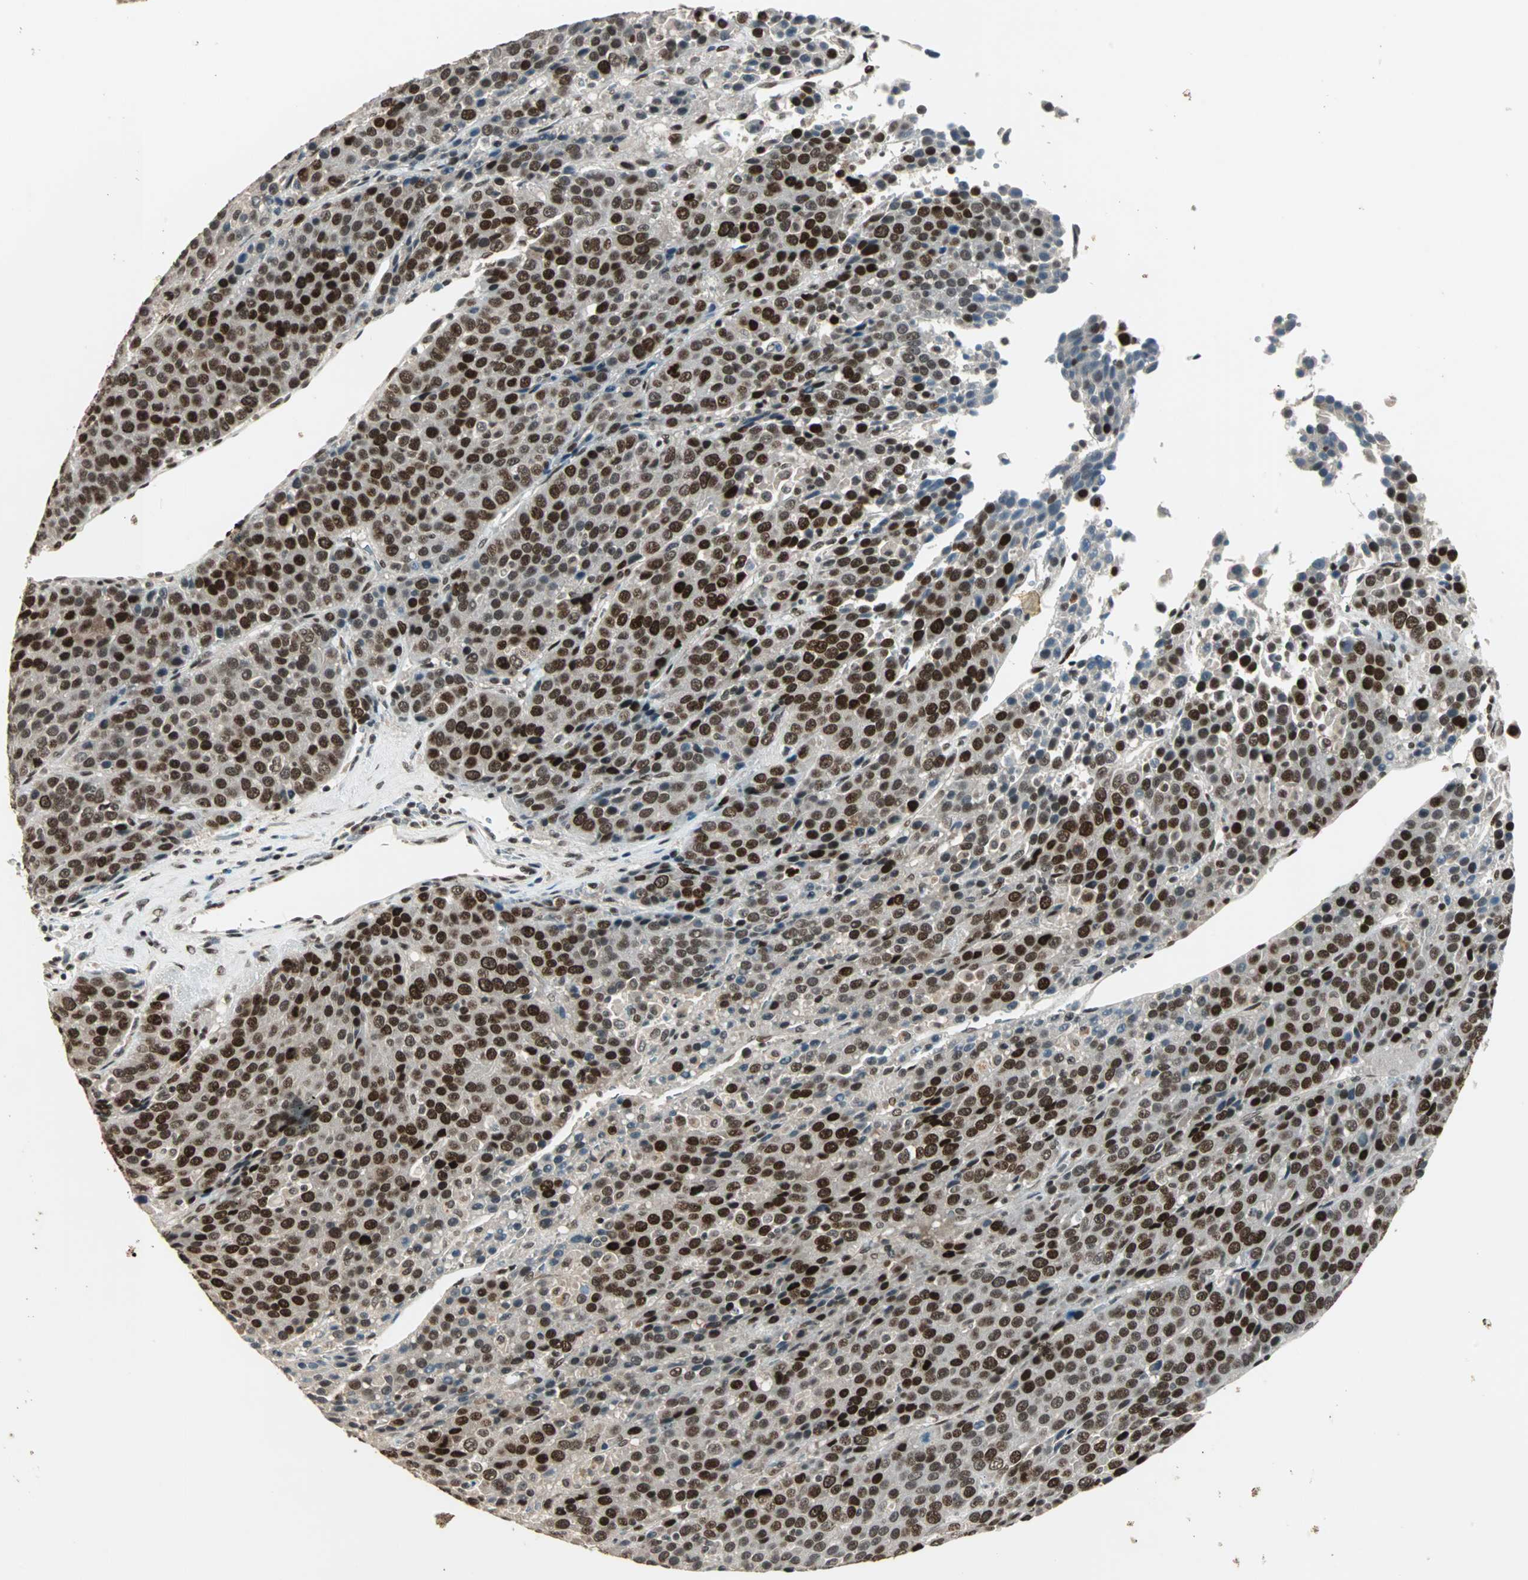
{"staining": {"intensity": "strong", "quantity": ">75%", "location": "nuclear"}, "tissue": "liver cancer", "cell_type": "Tumor cells", "image_type": "cancer", "snomed": [{"axis": "morphology", "description": "Carcinoma, Hepatocellular, NOS"}, {"axis": "topography", "description": "Liver"}], "caption": "Tumor cells demonstrate high levels of strong nuclear expression in about >75% of cells in human liver cancer (hepatocellular carcinoma).", "gene": "MDC1", "patient": {"sex": "female", "age": 53}}